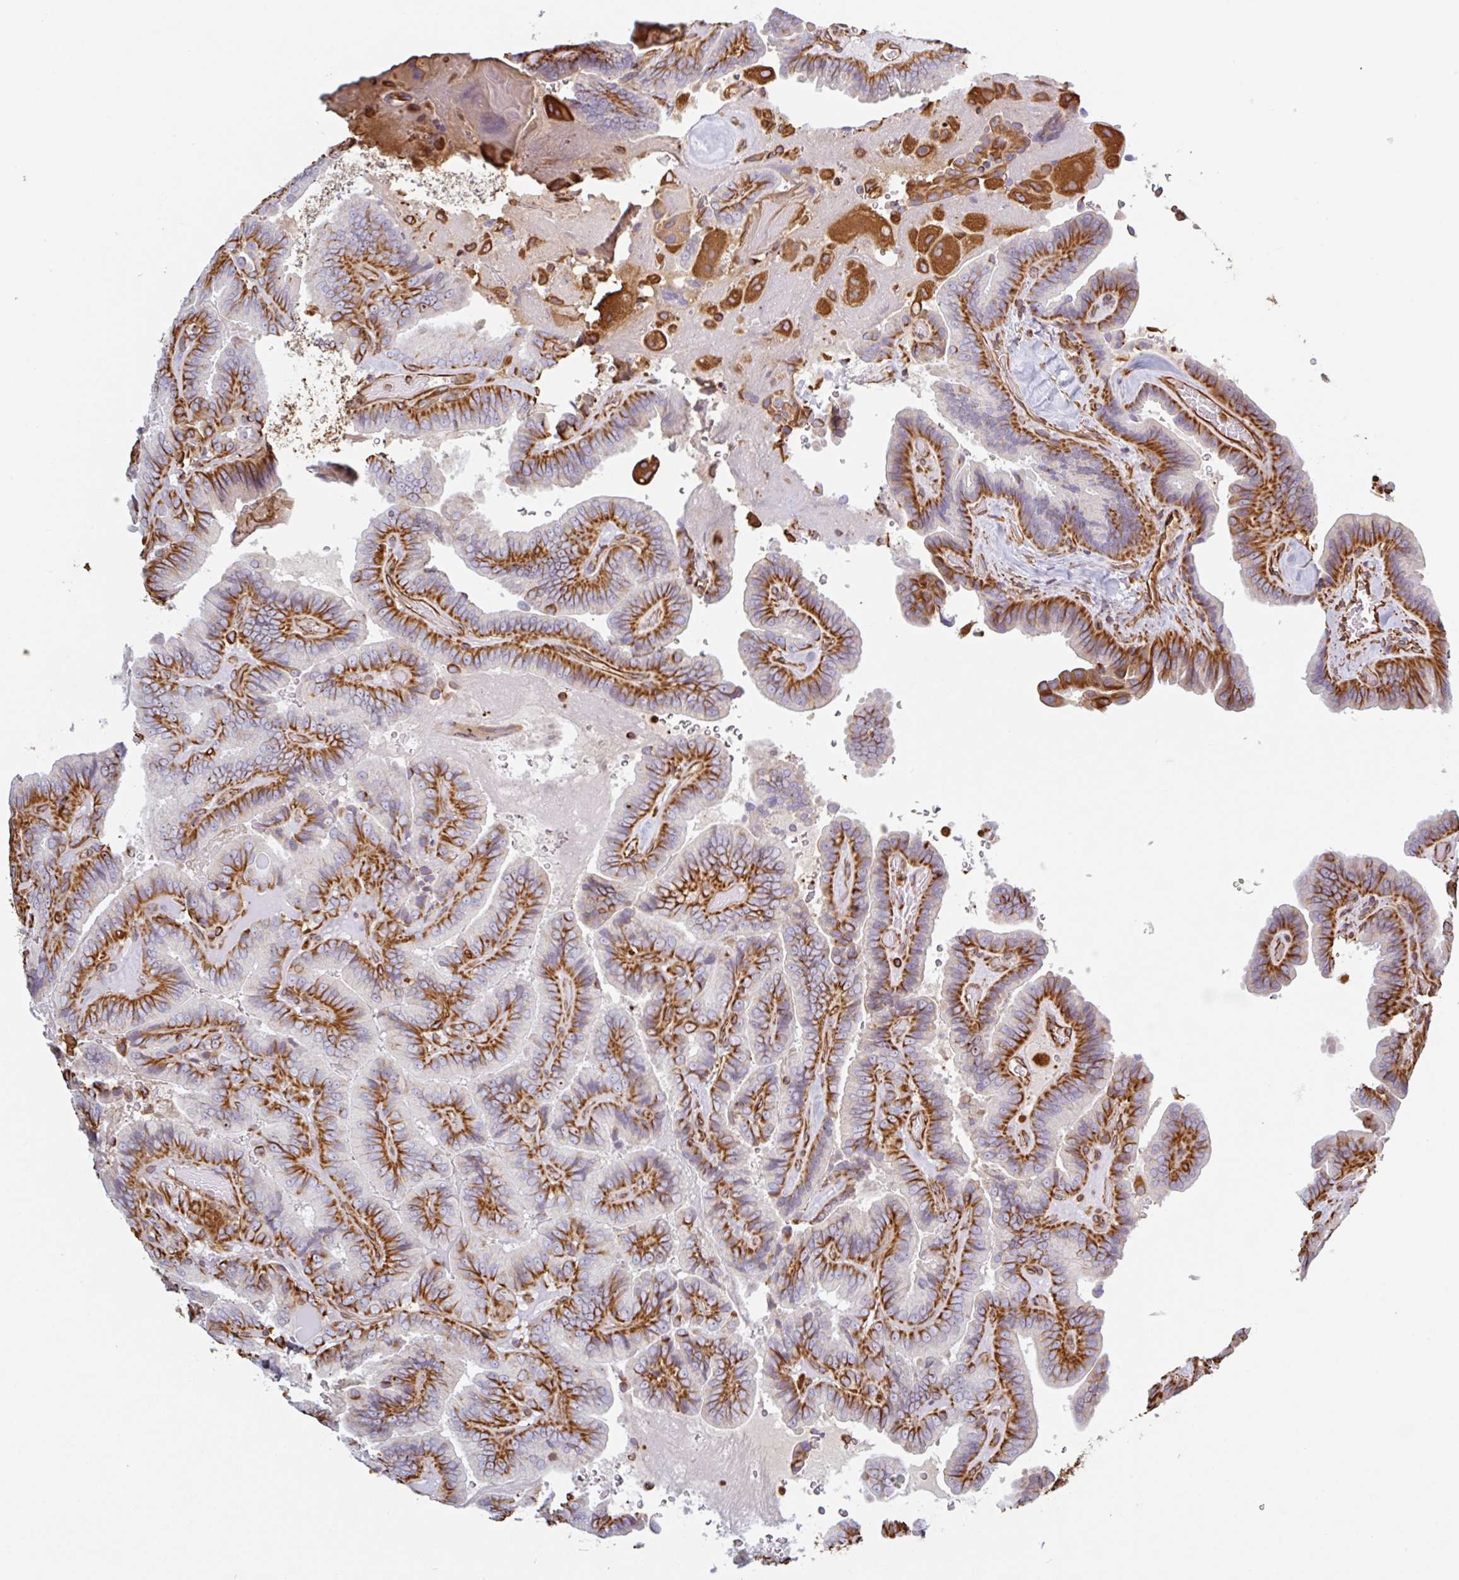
{"staining": {"intensity": "strong", "quantity": ">75%", "location": "cytoplasmic/membranous"}, "tissue": "thyroid cancer", "cell_type": "Tumor cells", "image_type": "cancer", "snomed": [{"axis": "morphology", "description": "Papillary adenocarcinoma, NOS"}, {"axis": "topography", "description": "Thyroid gland"}], "caption": "About >75% of tumor cells in human thyroid papillary adenocarcinoma reveal strong cytoplasmic/membranous protein expression as visualized by brown immunohistochemical staining.", "gene": "PPFIA1", "patient": {"sex": "male", "age": 61}}